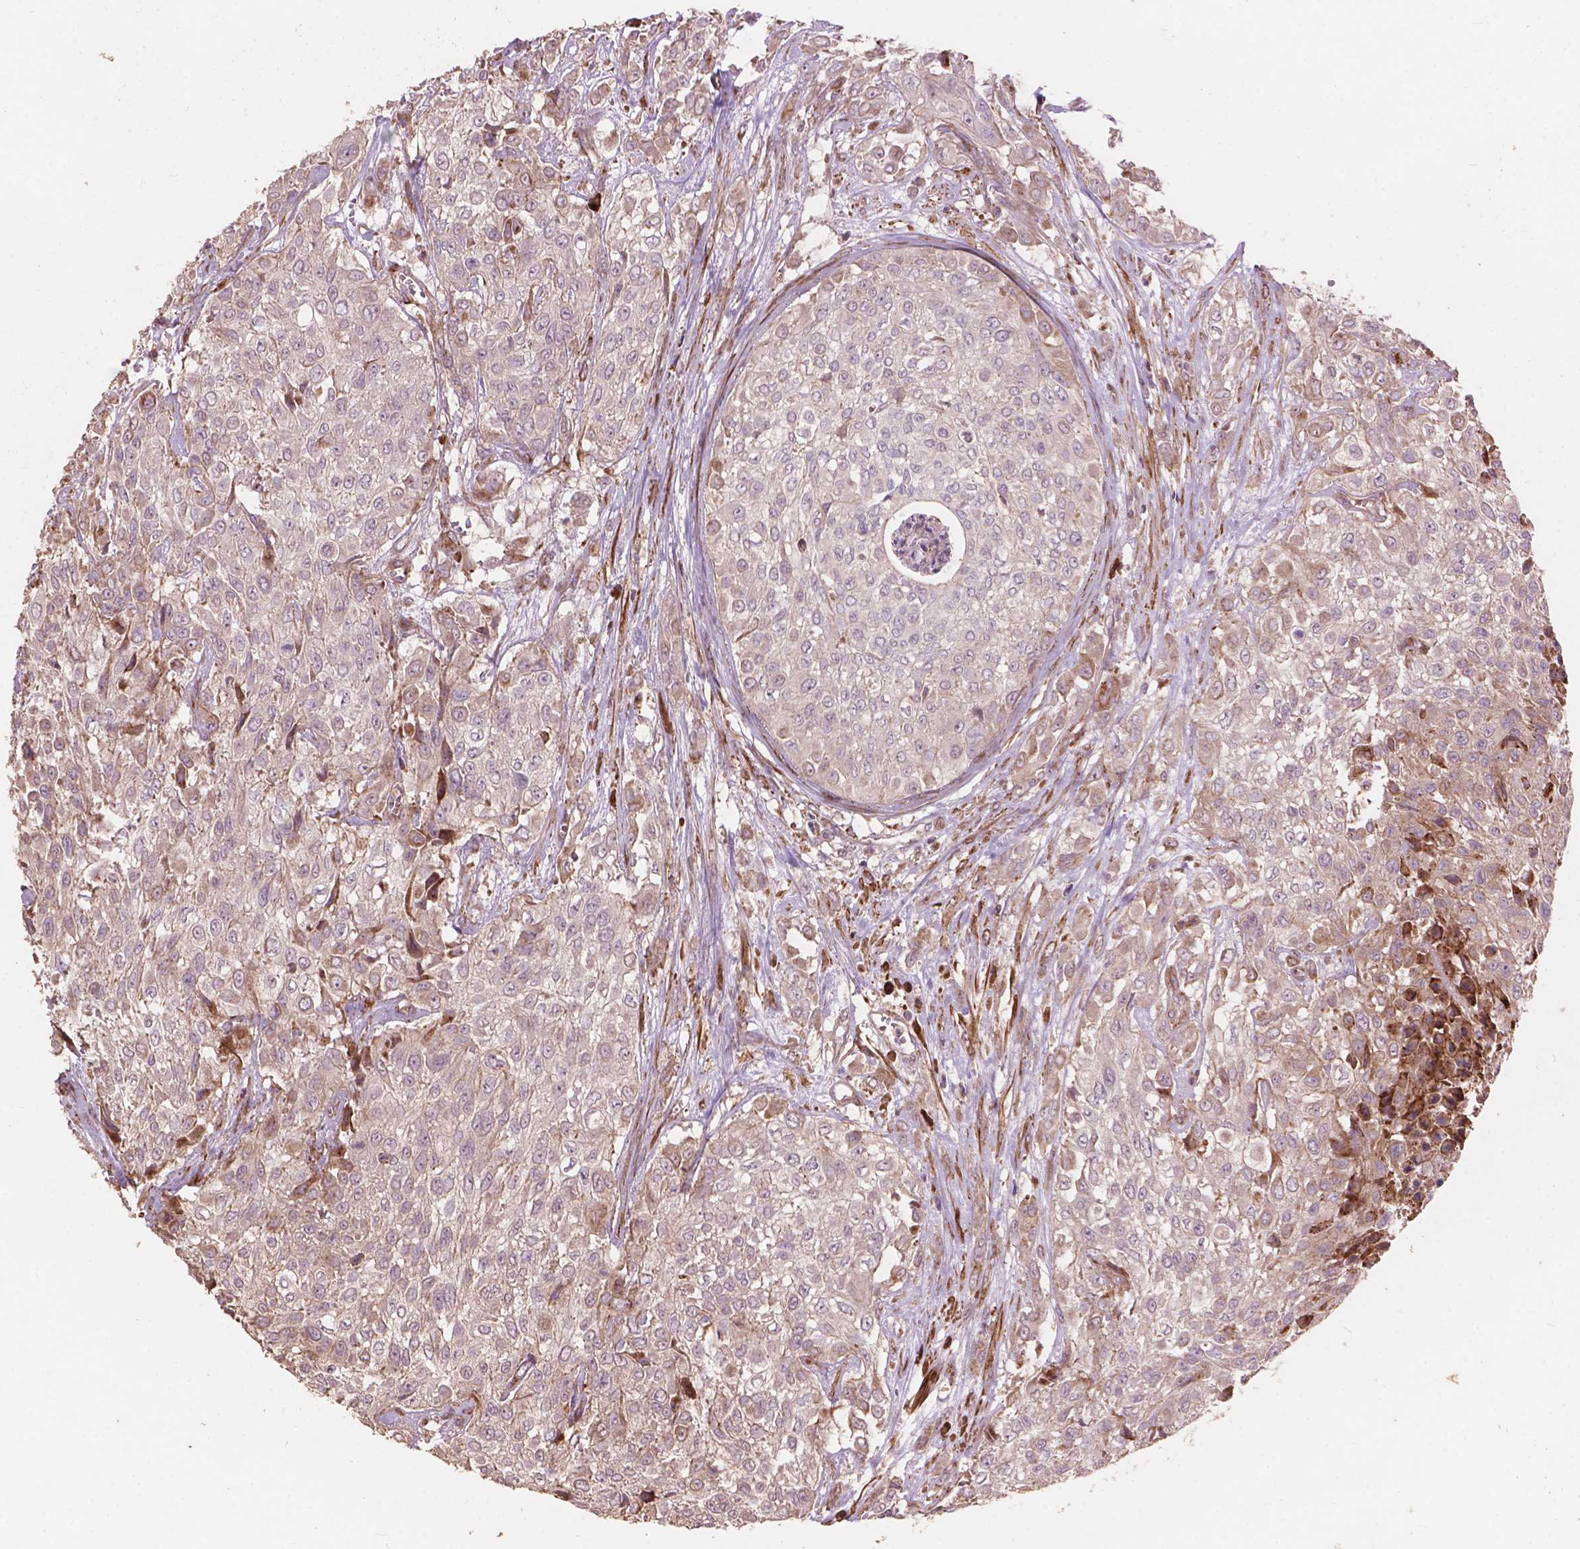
{"staining": {"intensity": "negative", "quantity": "none", "location": "none"}, "tissue": "urothelial cancer", "cell_type": "Tumor cells", "image_type": "cancer", "snomed": [{"axis": "morphology", "description": "Urothelial carcinoma, High grade"}, {"axis": "topography", "description": "Urinary bladder"}], "caption": "IHC of human urothelial carcinoma (high-grade) exhibits no staining in tumor cells. (DAB (3,3'-diaminobenzidine) IHC with hematoxylin counter stain).", "gene": "FNIP1", "patient": {"sex": "male", "age": 57}}